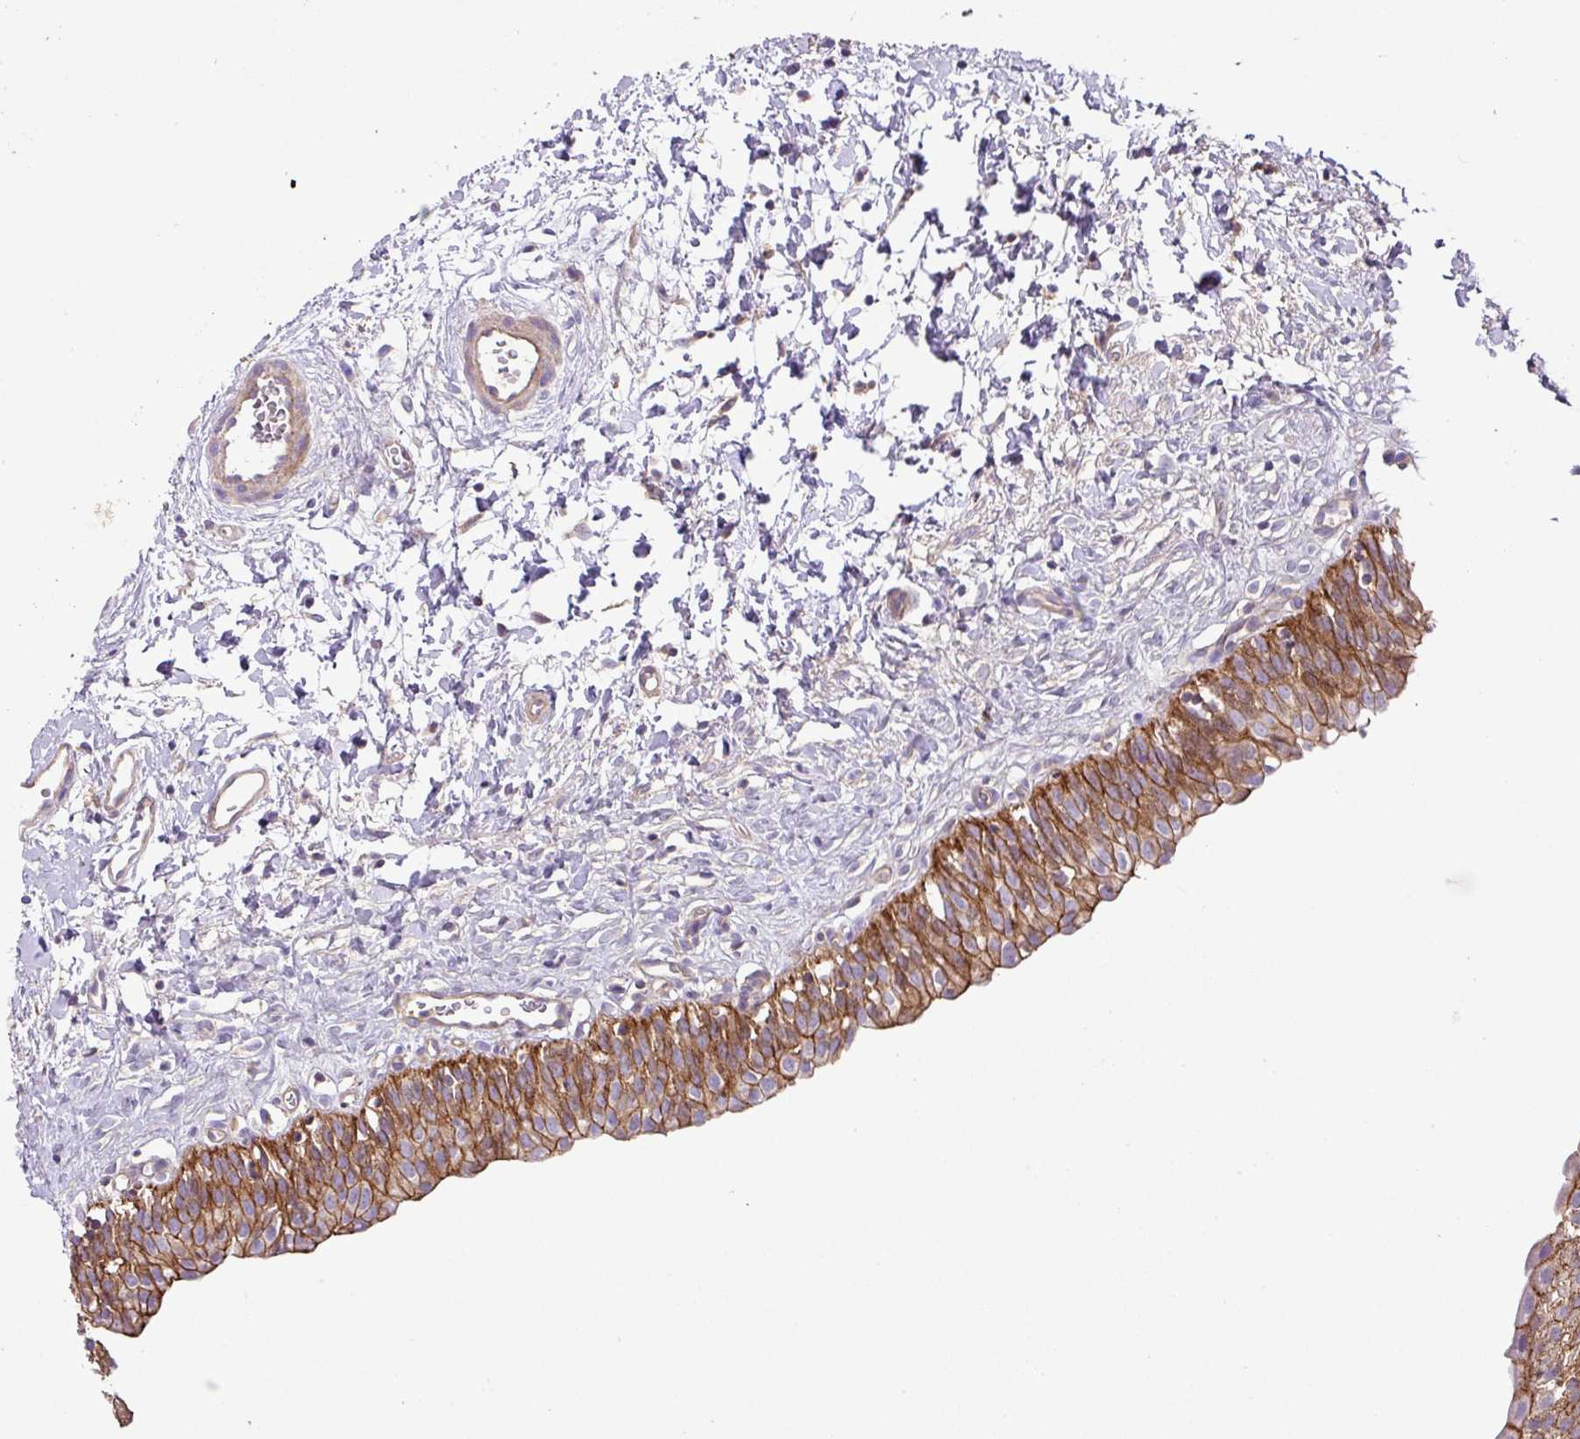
{"staining": {"intensity": "strong", "quantity": ">75%", "location": "cytoplasmic/membranous"}, "tissue": "urinary bladder", "cell_type": "Urothelial cells", "image_type": "normal", "snomed": [{"axis": "morphology", "description": "Normal tissue, NOS"}, {"axis": "topography", "description": "Urinary bladder"}], "caption": "Strong cytoplasmic/membranous positivity is appreciated in about >75% of urothelial cells in normal urinary bladder.", "gene": "RIC1", "patient": {"sex": "male", "age": 51}}